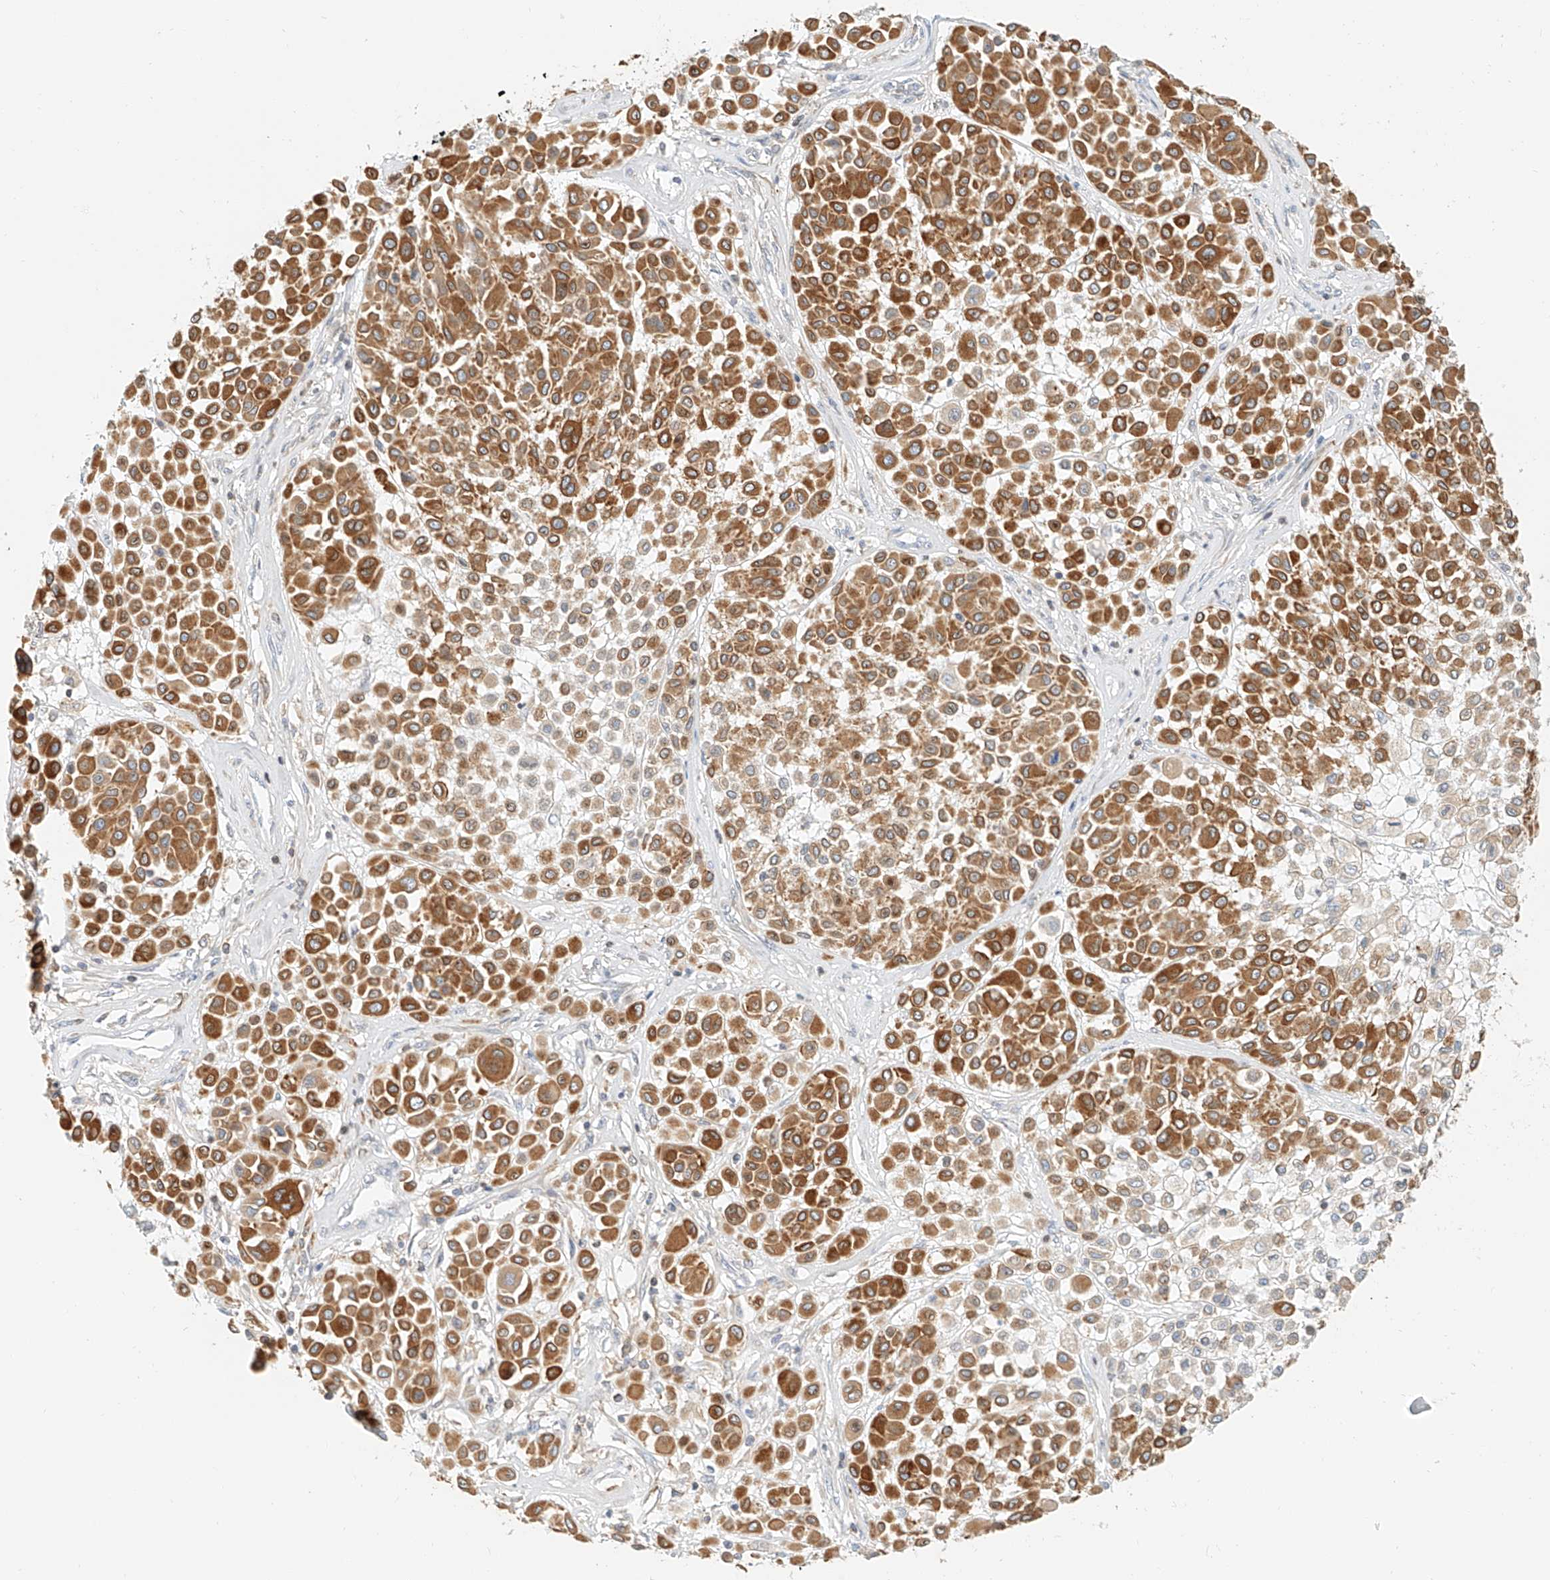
{"staining": {"intensity": "moderate", "quantity": ">75%", "location": "cytoplasmic/membranous"}, "tissue": "melanoma", "cell_type": "Tumor cells", "image_type": "cancer", "snomed": [{"axis": "morphology", "description": "Malignant melanoma, Metastatic site"}, {"axis": "topography", "description": "Soft tissue"}], "caption": "DAB (3,3'-diaminobenzidine) immunohistochemical staining of human malignant melanoma (metastatic site) demonstrates moderate cytoplasmic/membranous protein positivity in approximately >75% of tumor cells.", "gene": "DHRS7", "patient": {"sex": "male", "age": 41}}